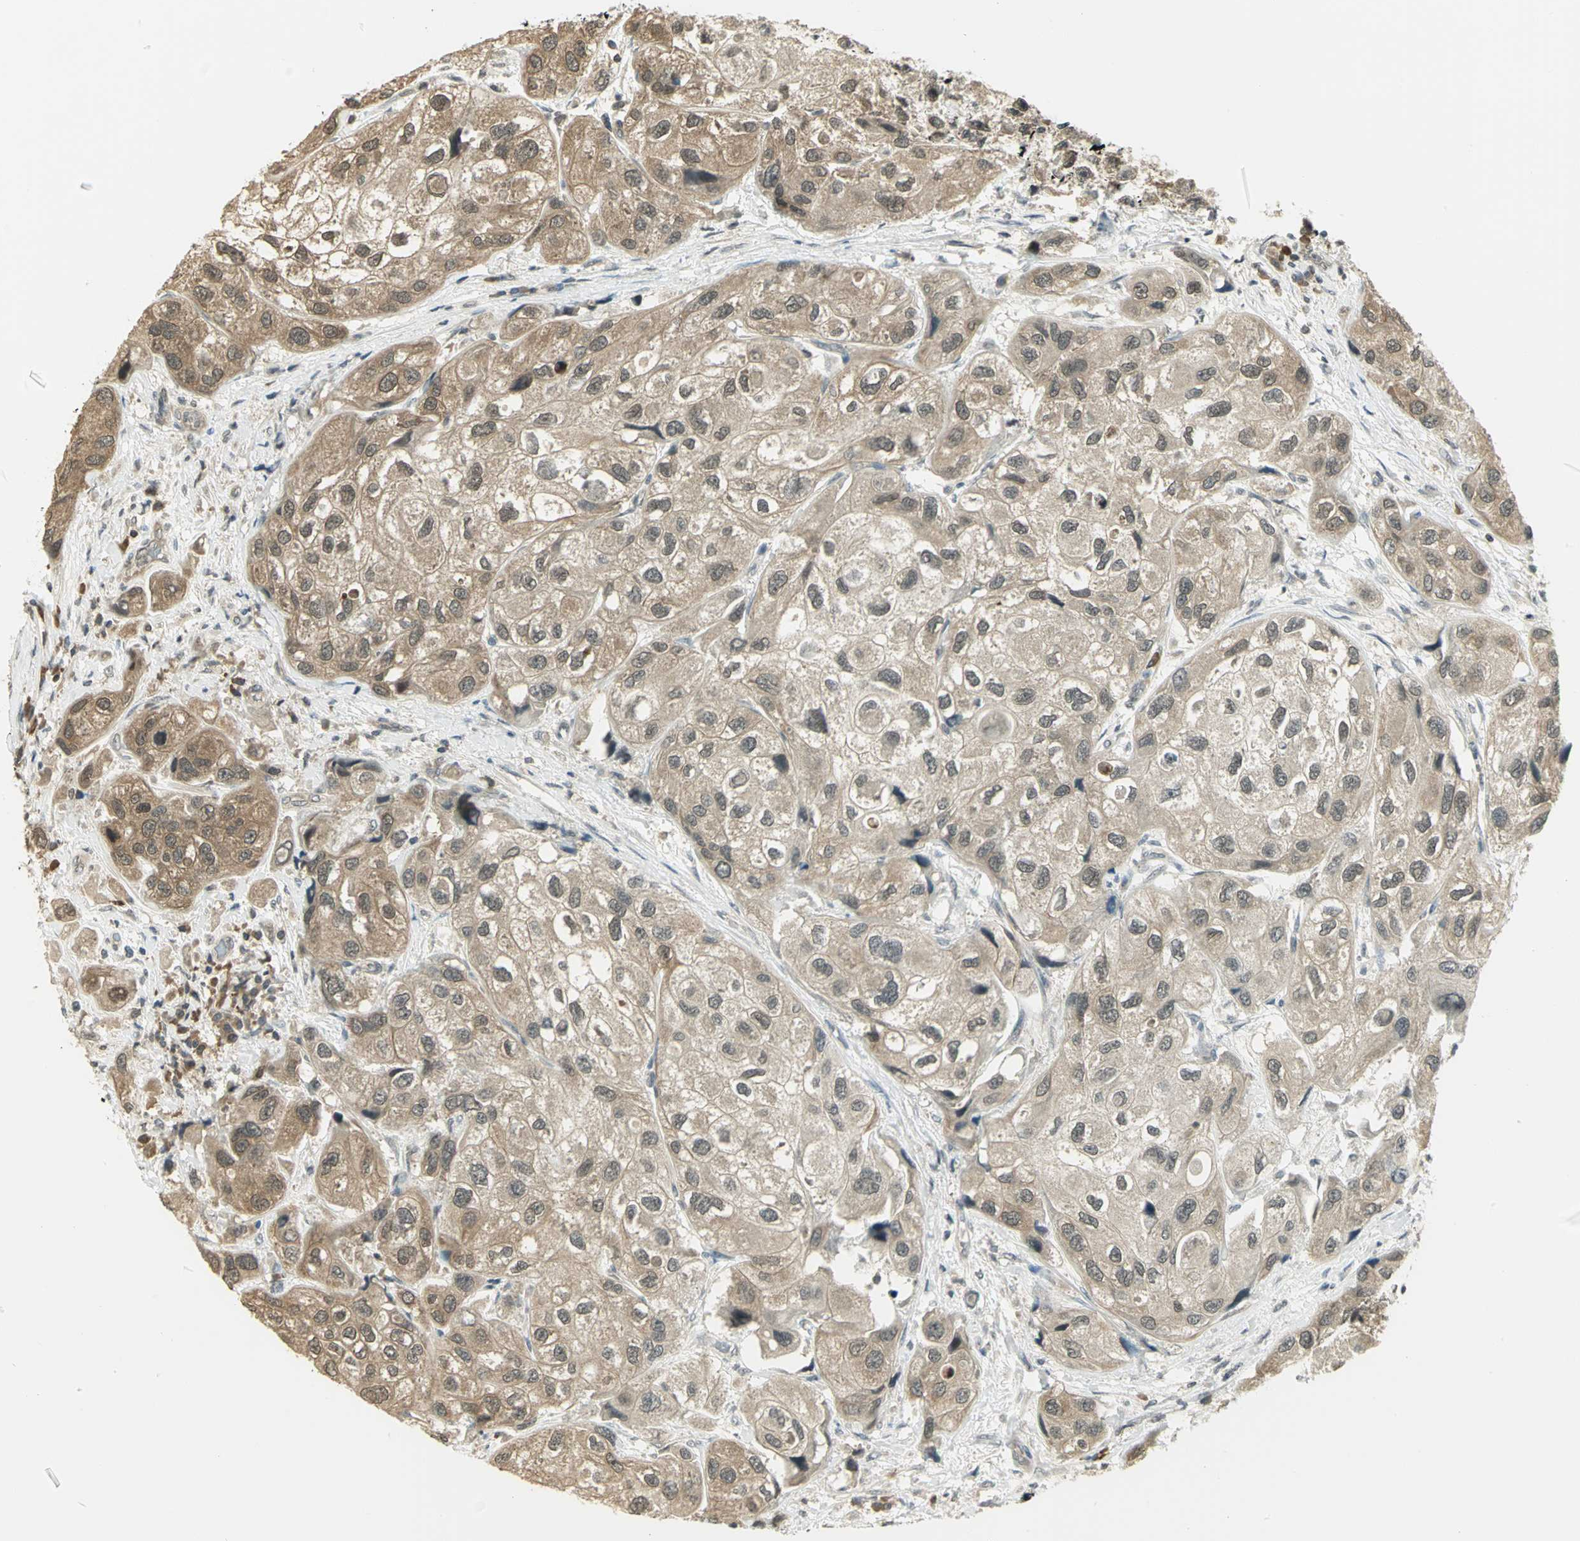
{"staining": {"intensity": "moderate", "quantity": ">75%", "location": "cytoplasmic/membranous"}, "tissue": "urothelial cancer", "cell_type": "Tumor cells", "image_type": "cancer", "snomed": [{"axis": "morphology", "description": "Urothelial carcinoma, High grade"}, {"axis": "topography", "description": "Urinary bladder"}], "caption": "High-magnification brightfield microscopy of urothelial cancer stained with DAB (3,3'-diaminobenzidine) (brown) and counterstained with hematoxylin (blue). tumor cells exhibit moderate cytoplasmic/membranous expression is present in about>75% of cells. Immunohistochemistry stains the protein of interest in brown and the nuclei are stained blue.", "gene": "CDC34", "patient": {"sex": "female", "age": 64}}